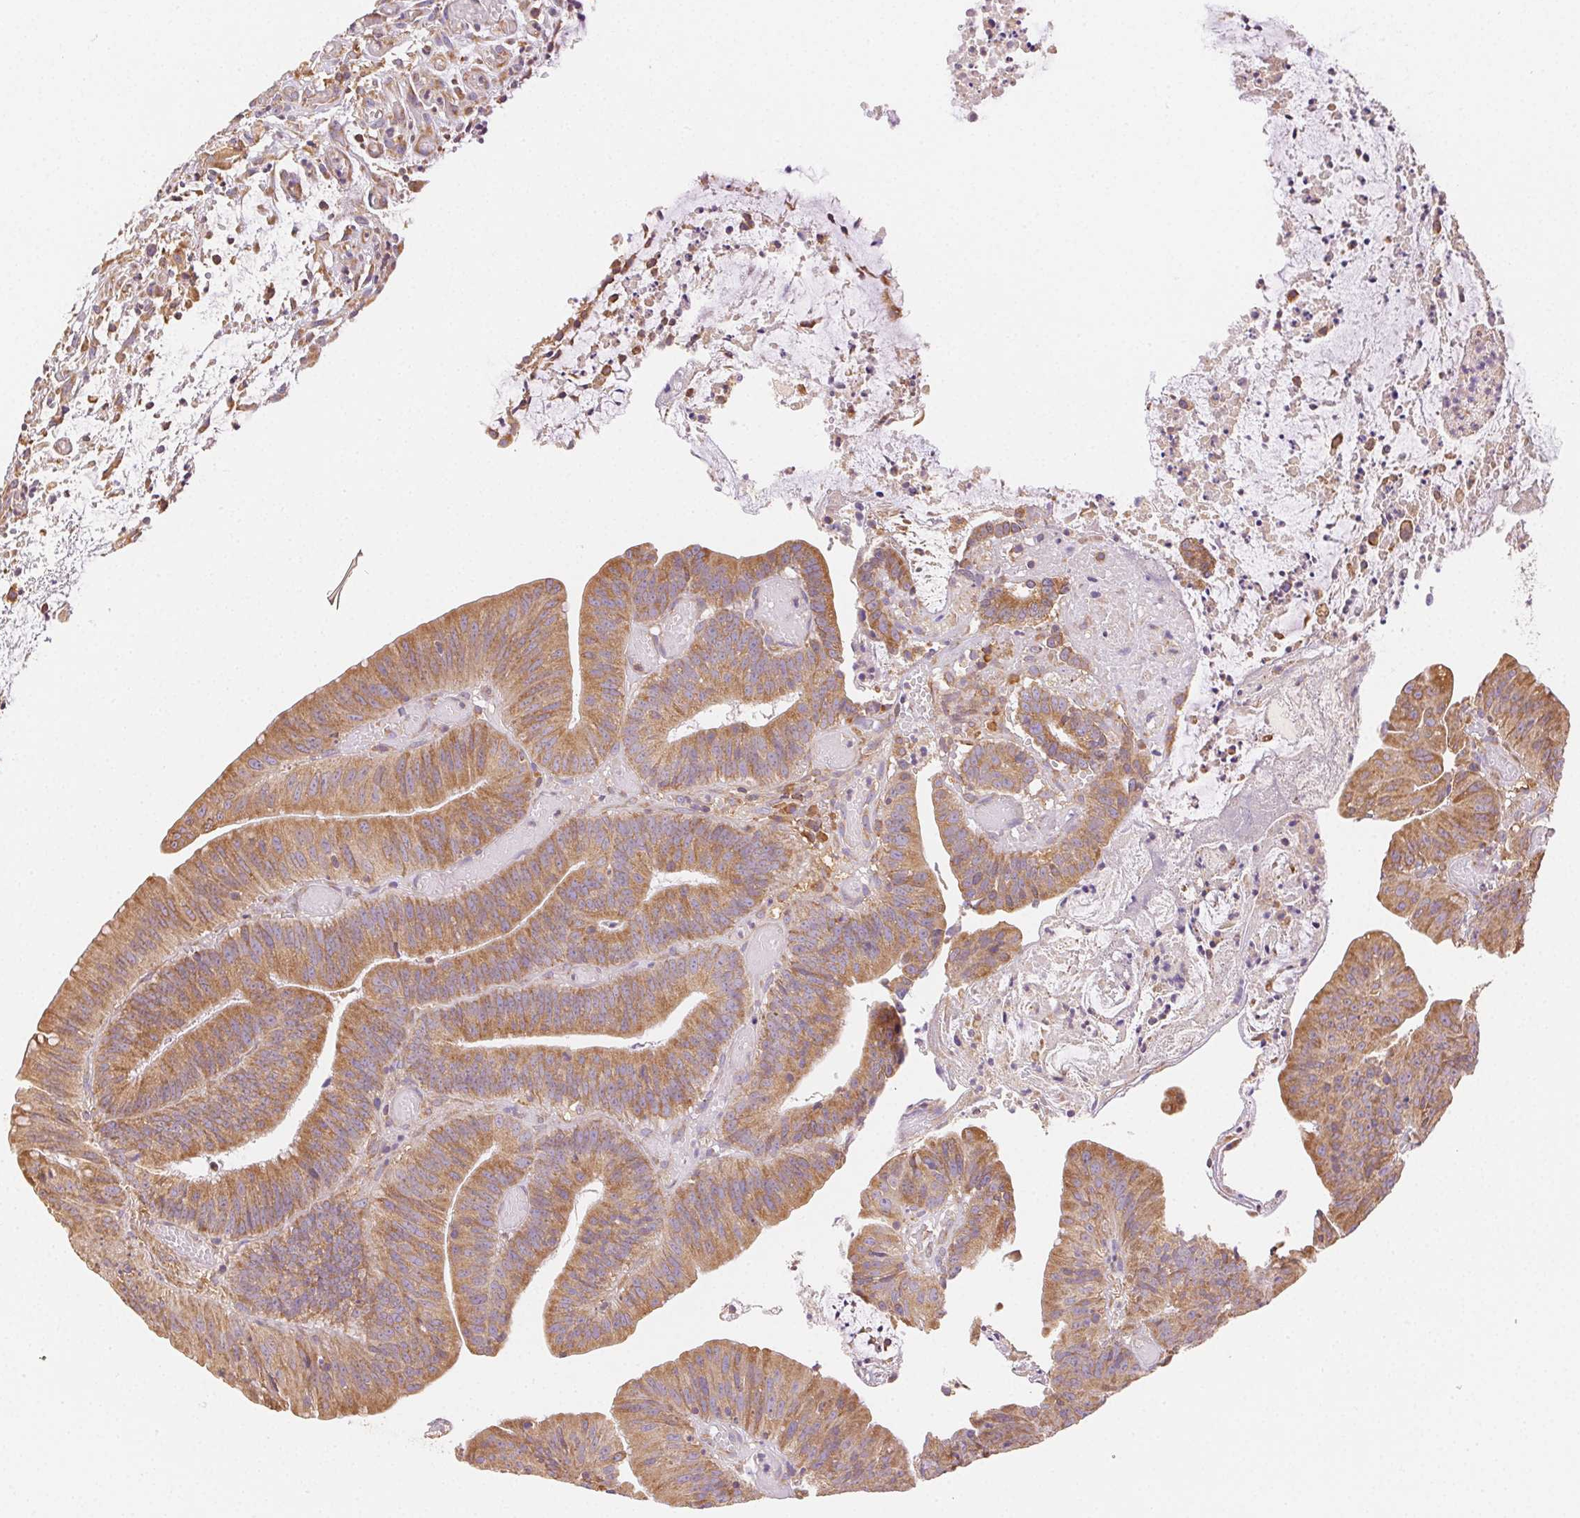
{"staining": {"intensity": "moderate", "quantity": ">75%", "location": "cytoplasmic/membranous"}, "tissue": "colorectal cancer", "cell_type": "Tumor cells", "image_type": "cancer", "snomed": [{"axis": "morphology", "description": "Adenocarcinoma, NOS"}, {"axis": "topography", "description": "Colon"}], "caption": "An immunohistochemistry histopathology image of neoplastic tissue is shown. Protein staining in brown shows moderate cytoplasmic/membranous positivity in colorectal cancer within tumor cells. (DAB (3,3'-diaminobenzidine) = brown stain, brightfield microscopy at high magnification).", "gene": "ENTREP1", "patient": {"sex": "female", "age": 78}}